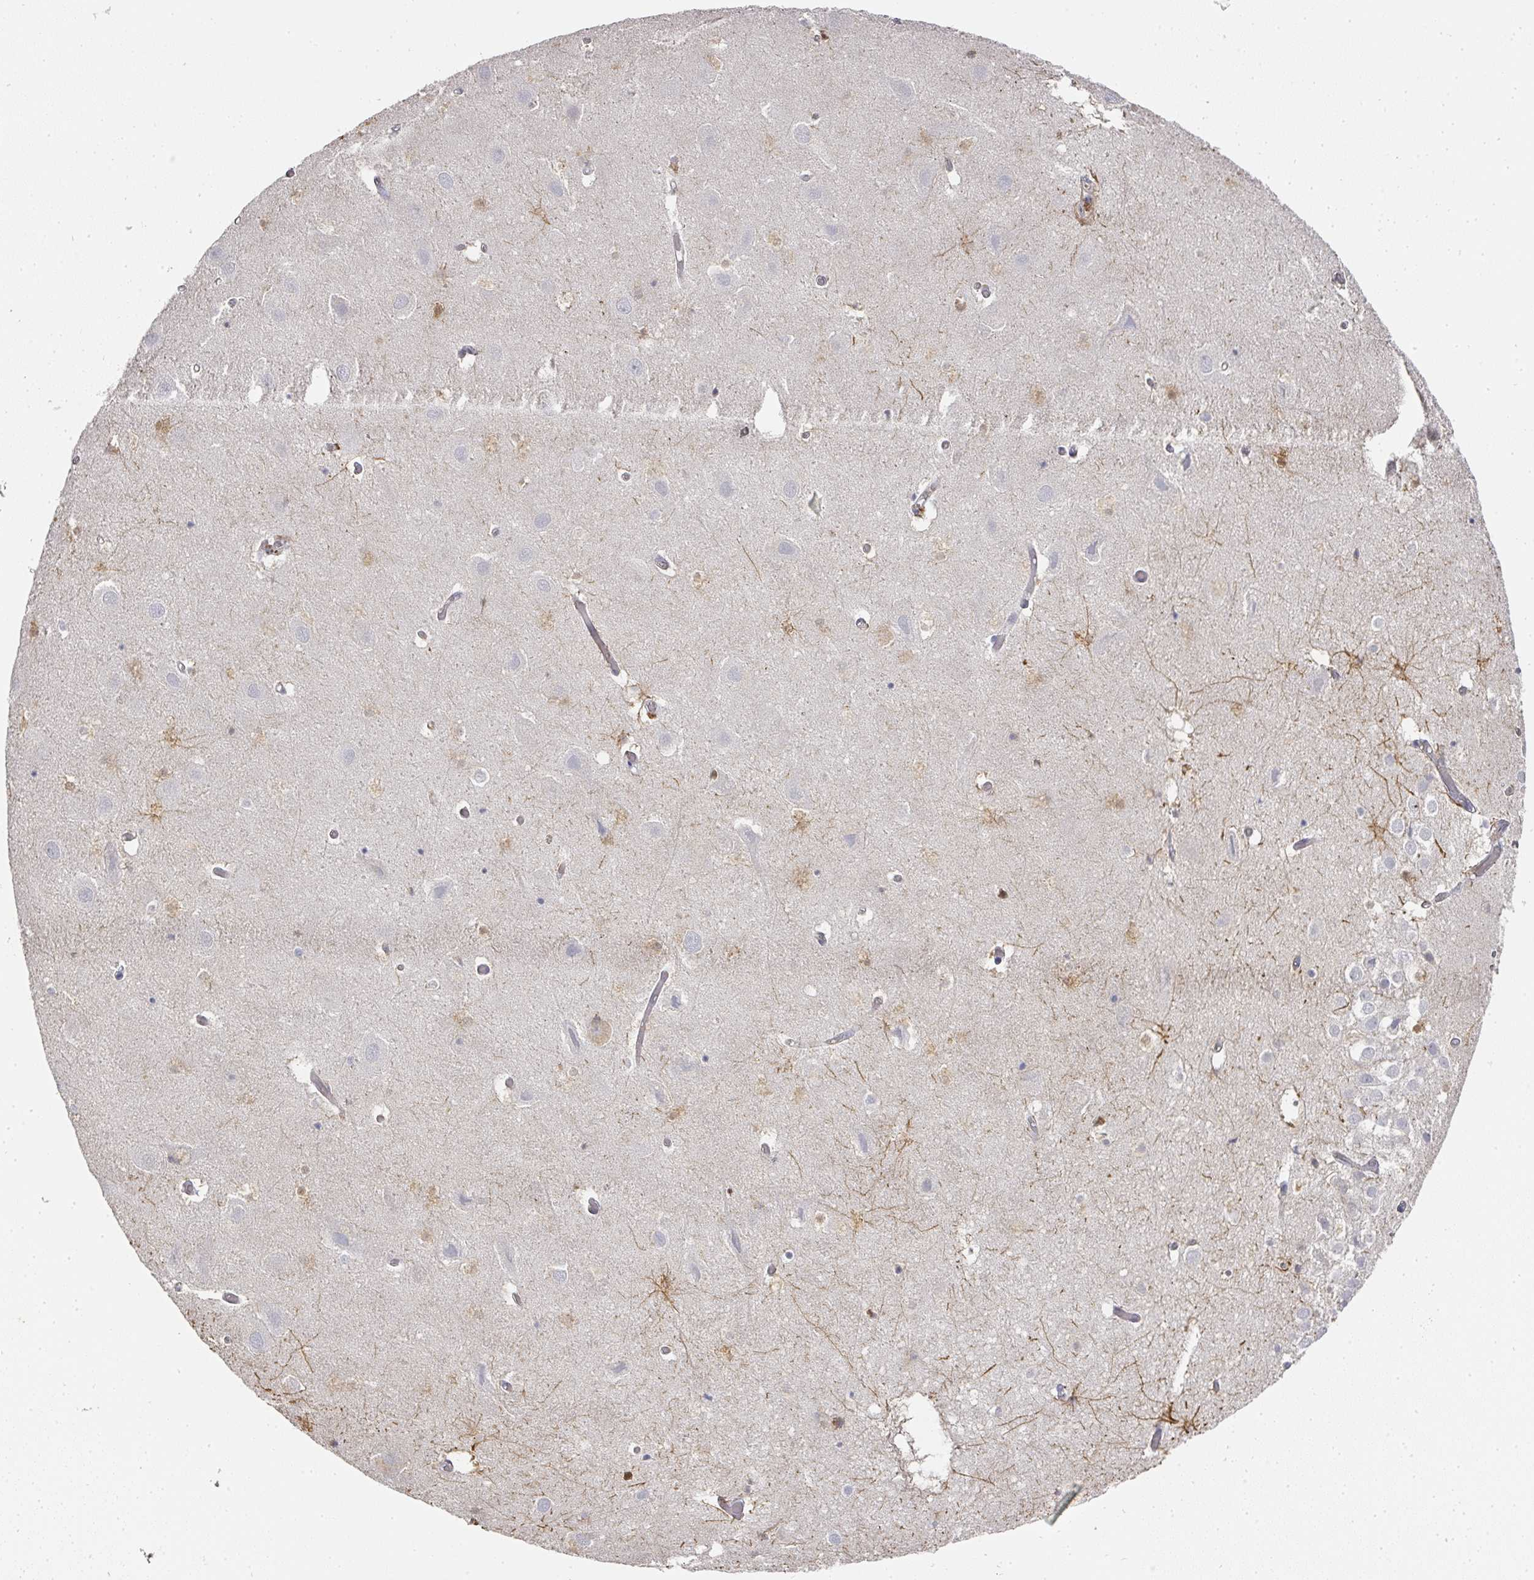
{"staining": {"intensity": "moderate", "quantity": "<25%", "location": "cytoplasmic/membranous"}, "tissue": "hippocampus", "cell_type": "Glial cells", "image_type": "normal", "snomed": [{"axis": "morphology", "description": "Normal tissue, NOS"}, {"axis": "topography", "description": "Hippocampus"}], "caption": "This is an image of immunohistochemistry (IHC) staining of benign hippocampus, which shows moderate staining in the cytoplasmic/membranous of glial cells.", "gene": "CAMP", "patient": {"sex": "female", "age": 52}}